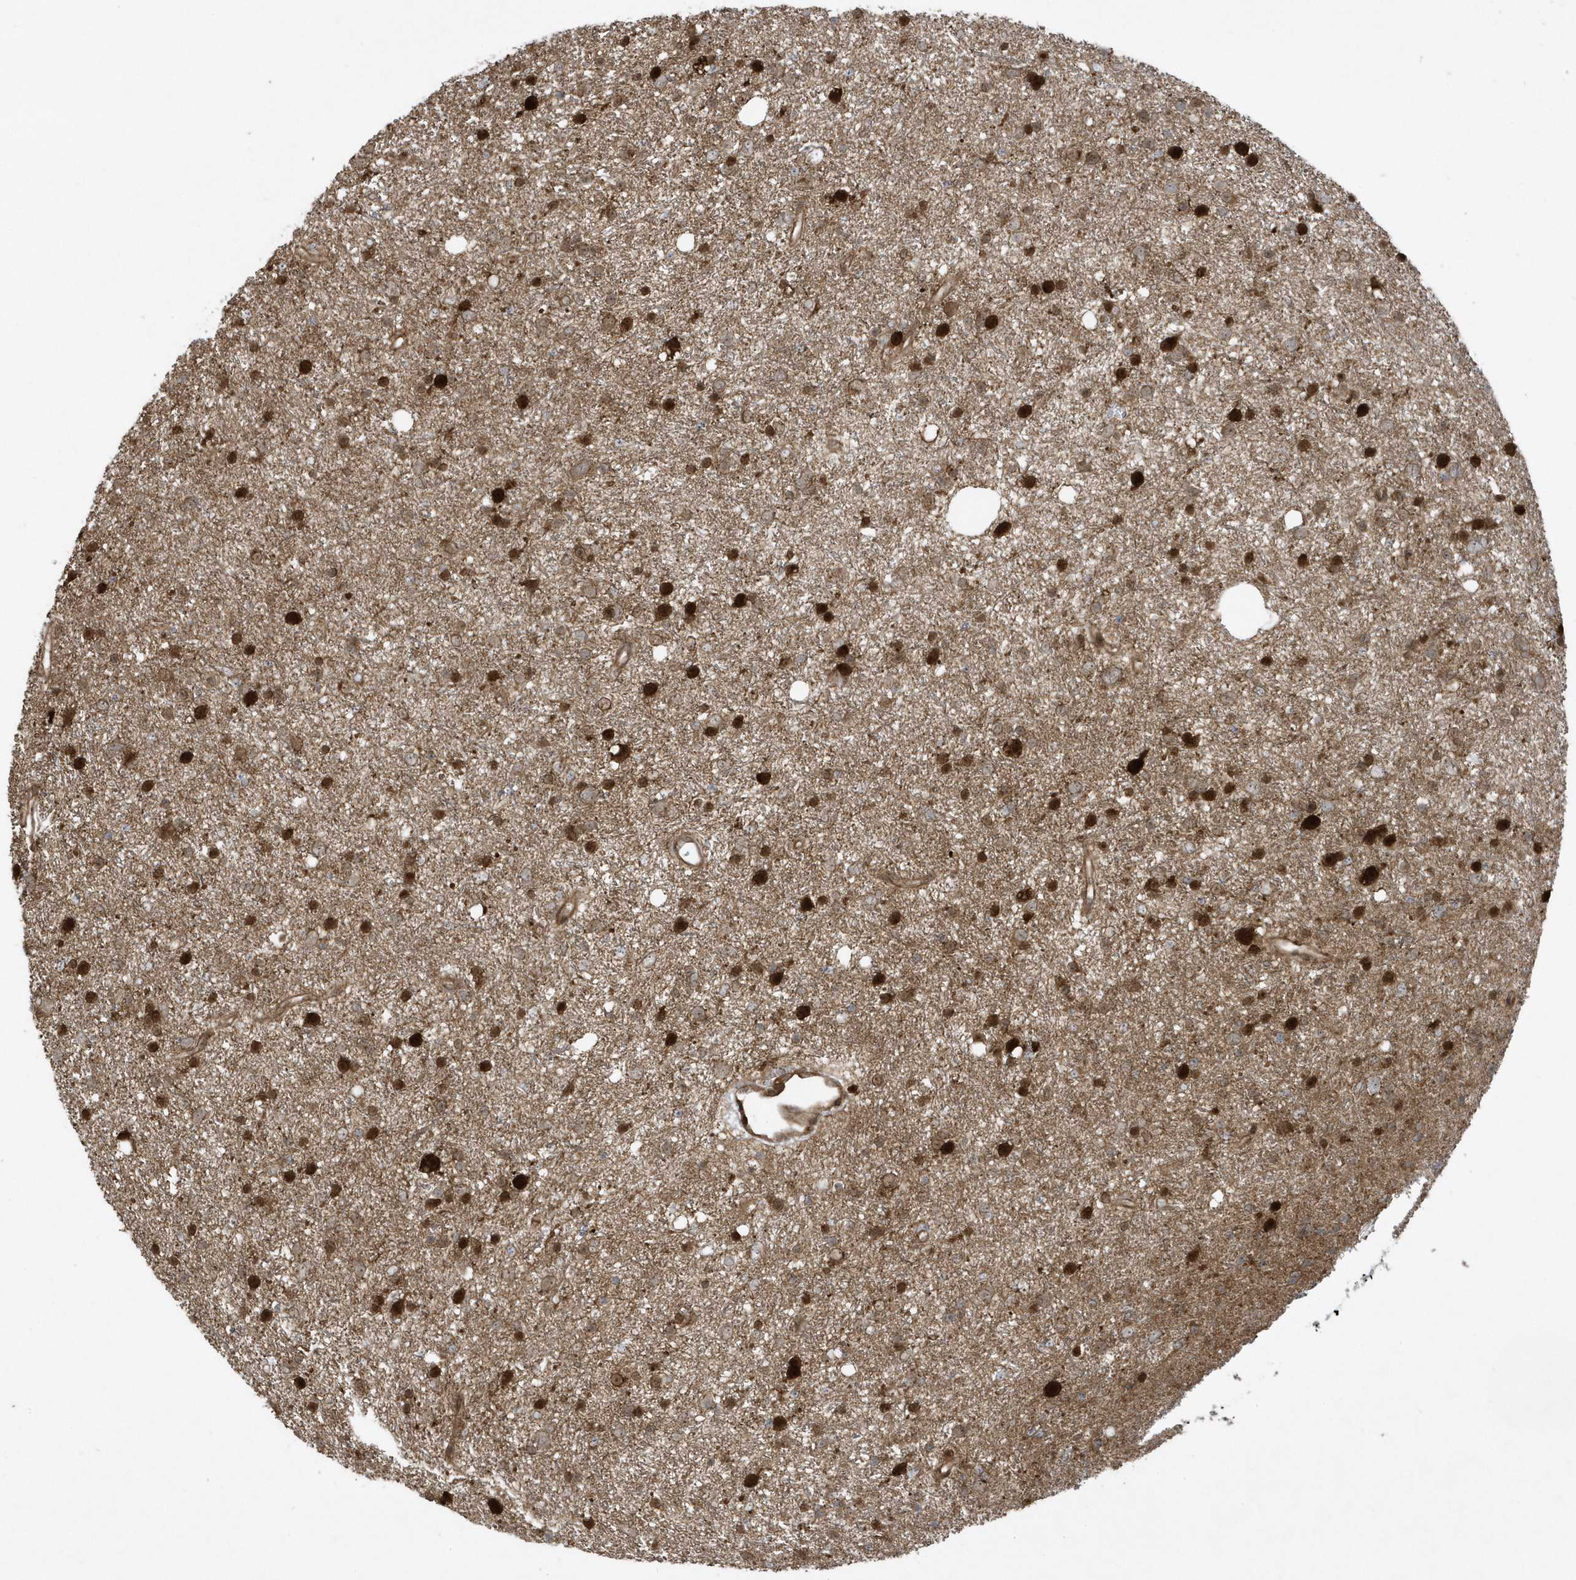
{"staining": {"intensity": "moderate", "quantity": ">75%", "location": "cytoplasmic/membranous"}, "tissue": "glioma", "cell_type": "Tumor cells", "image_type": "cancer", "snomed": [{"axis": "morphology", "description": "Glioma, malignant, Low grade"}, {"axis": "topography", "description": "Cerebral cortex"}], "caption": "Immunohistochemistry (IHC) of glioma shows medium levels of moderate cytoplasmic/membranous staining in about >75% of tumor cells.", "gene": "STAMBP", "patient": {"sex": "female", "age": 39}}